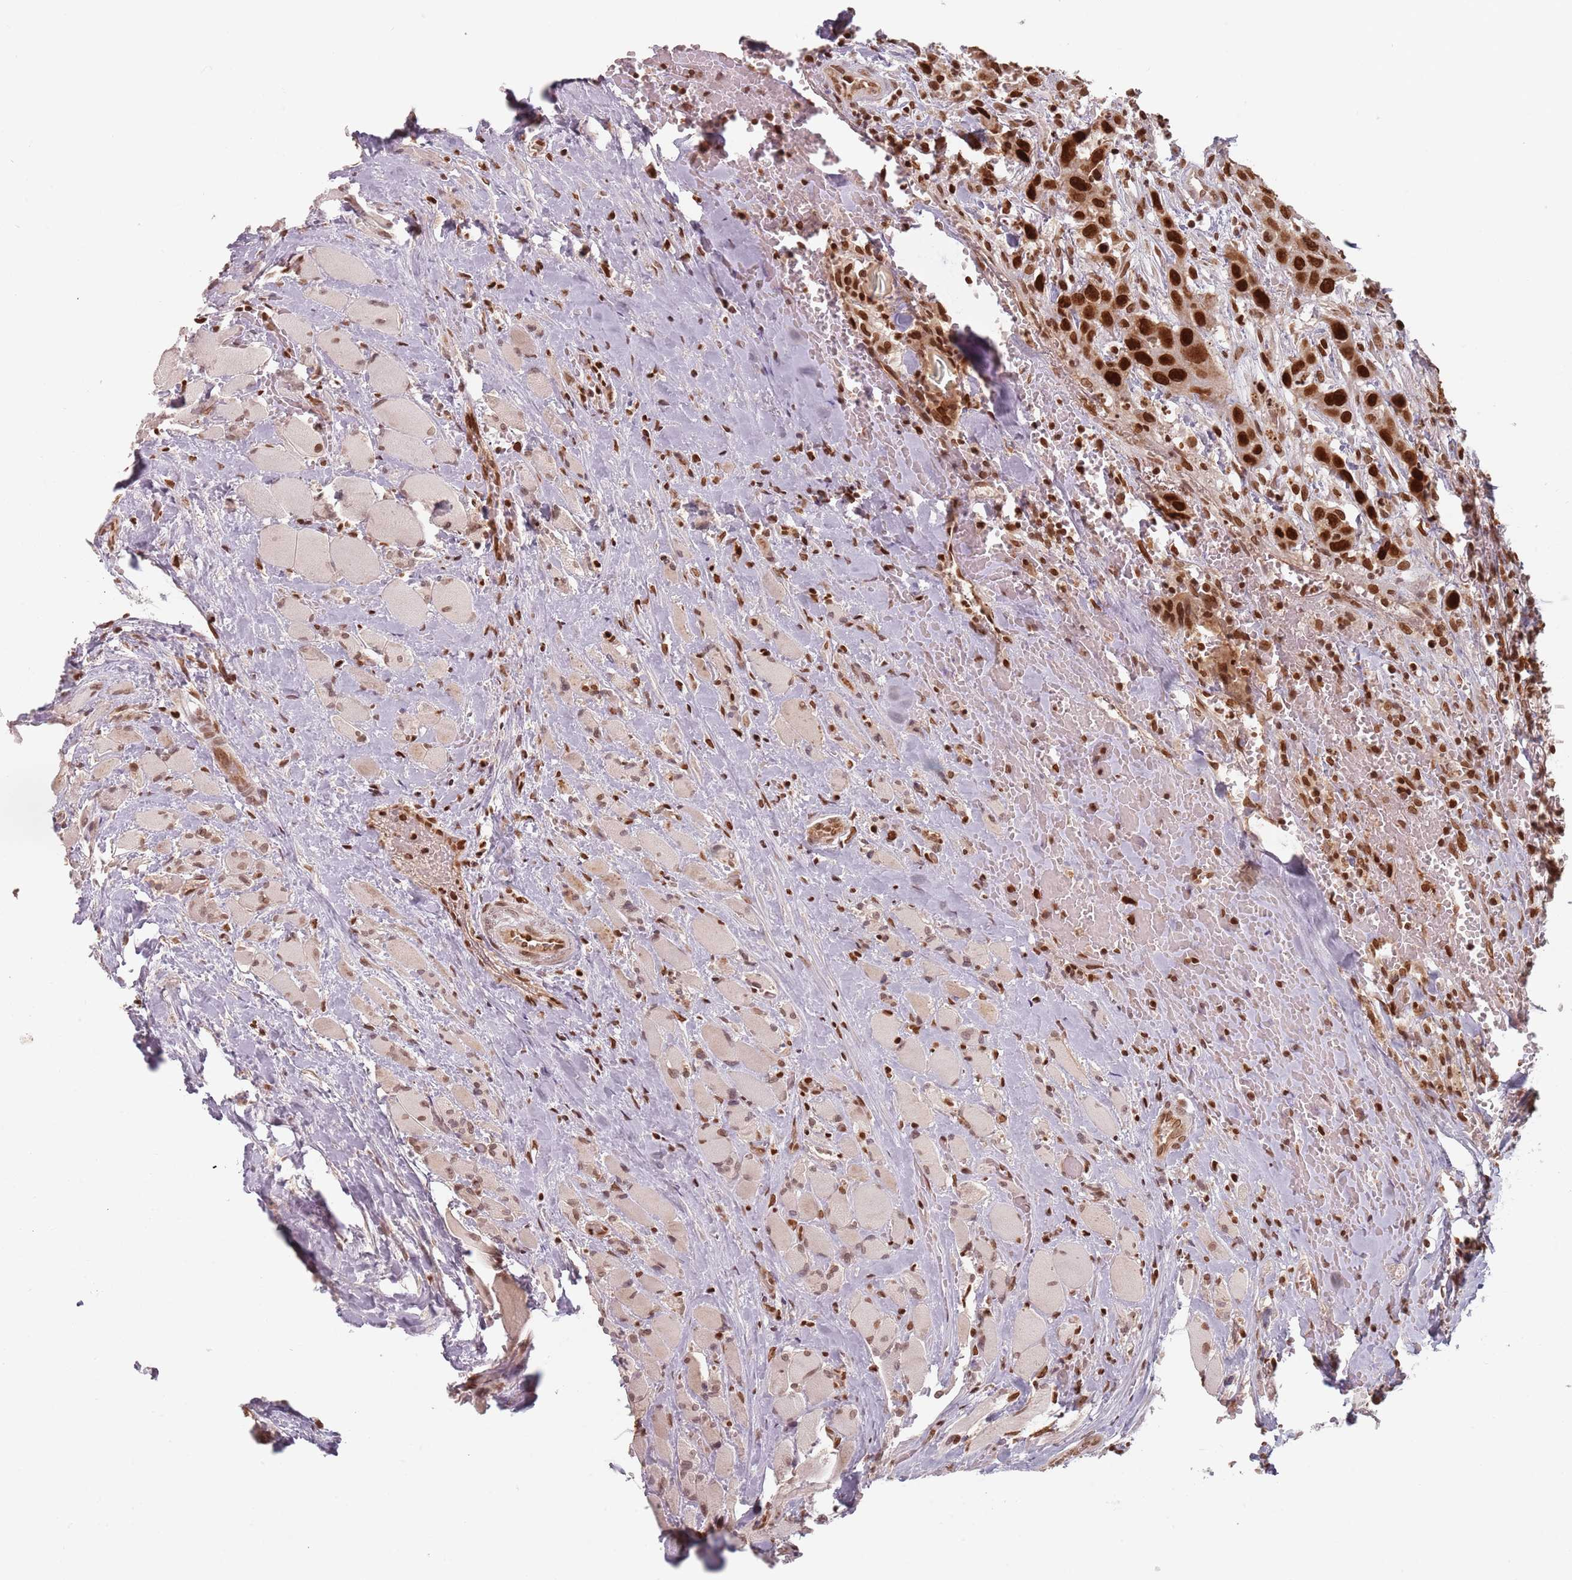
{"staining": {"intensity": "strong", "quantity": ">75%", "location": "nuclear"}, "tissue": "head and neck cancer", "cell_type": "Tumor cells", "image_type": "cancer", "snomed": [{"axis": "morphology", "description": "Squamous cell carcinoma, NOS"}, {"axis": "topography", "description": "Head-Neck"}], "caption": "Strong nuclear positivity for a protein is identified in about >75% of tumor cells of head and neck cancer using immunohistochemistry.", "gene": "NUP50", "patient": {"sex": "male", "age": 81}}